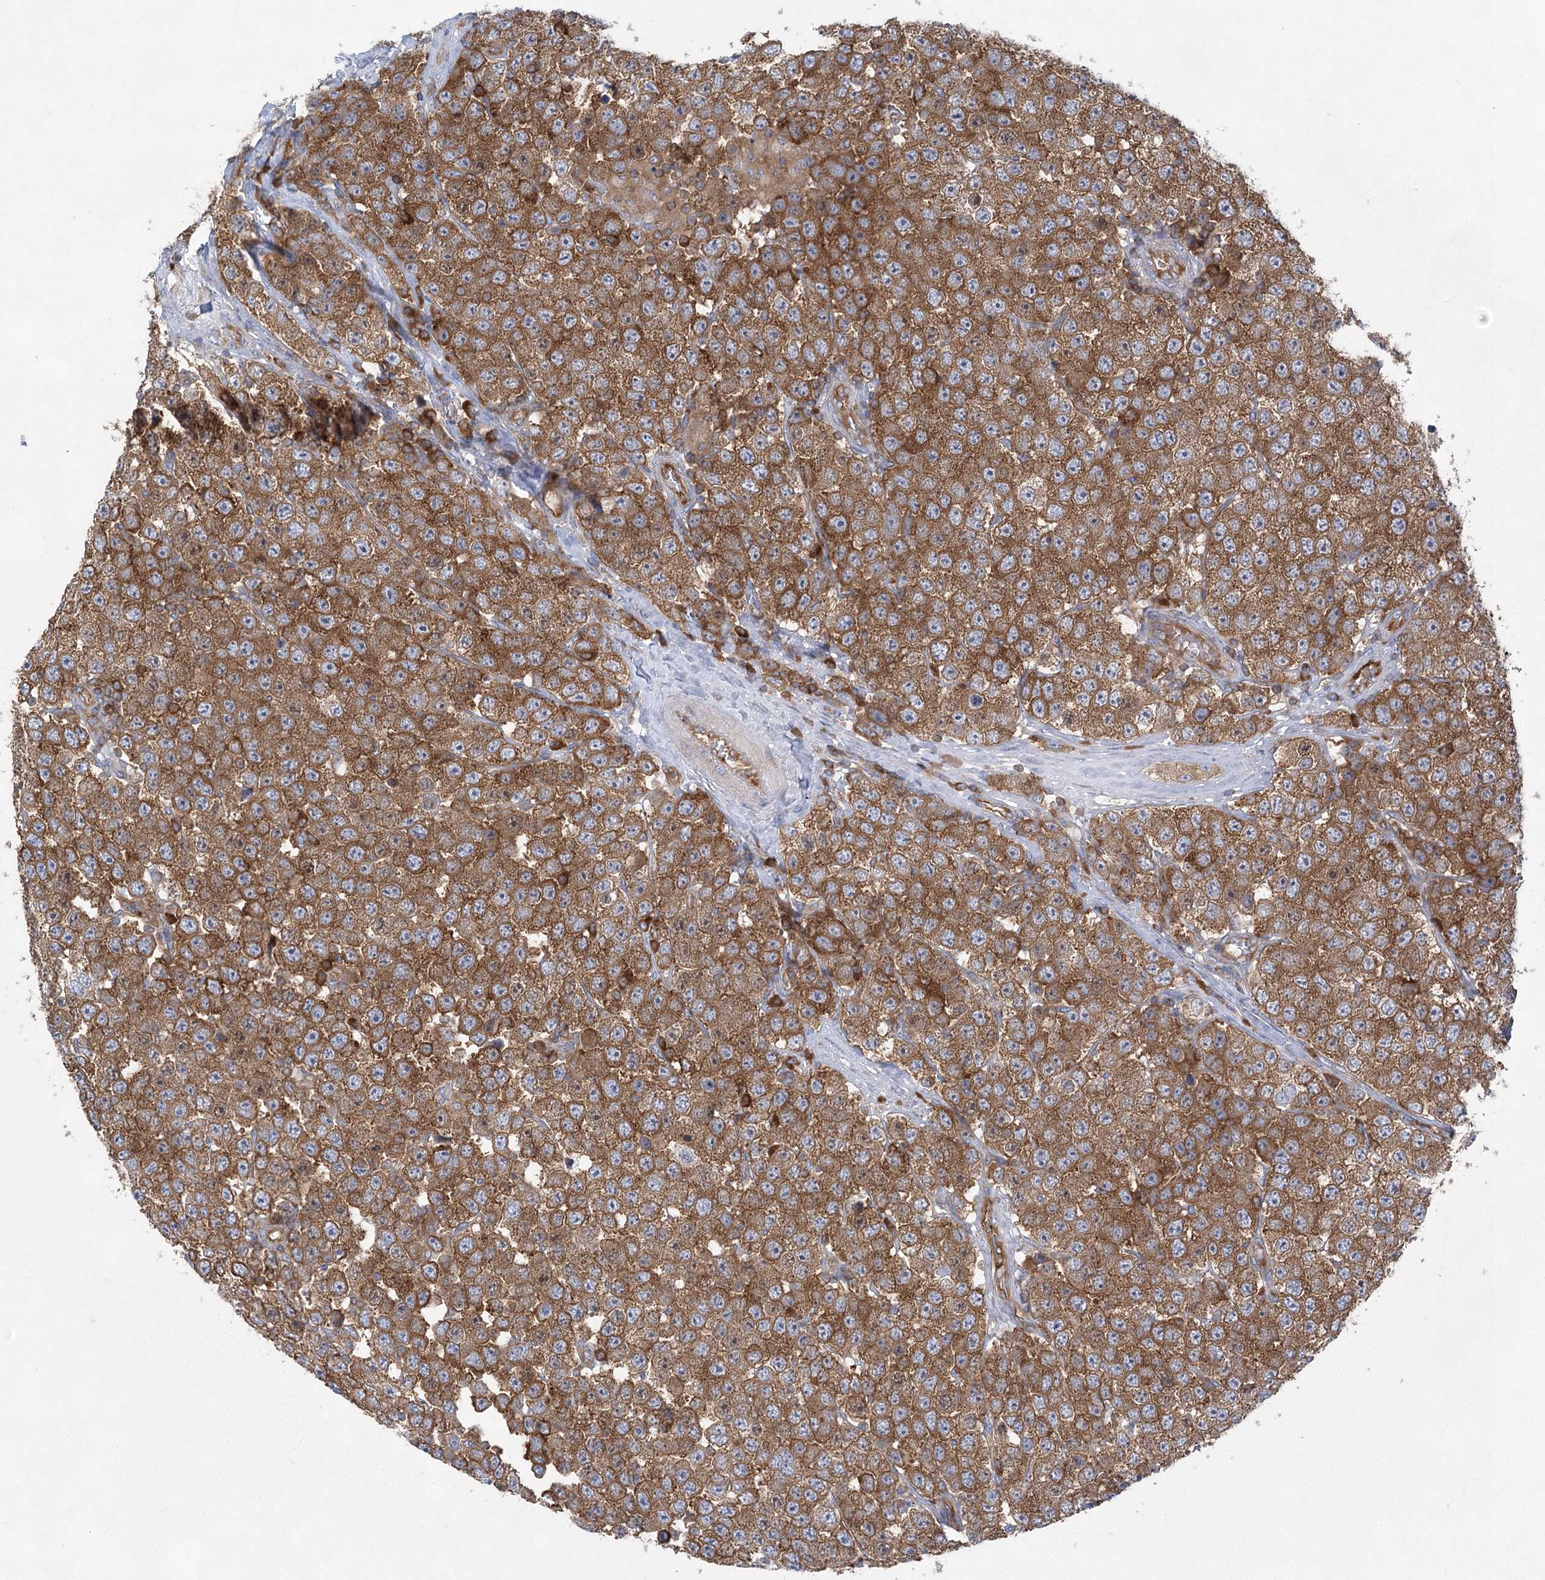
{"staining": {"intensity": "strong", "quantity": ">75%", "location": "cytoplasmic/membranous"}, "tissue": "testis cancer", "cell_type": "Tumor cells", "image_type": "cancer", "snomed": [{"axis": "morphology", "description": "Seminoma, NOS"}, {"axis": "topography", "description": "Testis"}], "caption": "Brown immunohistochemical staining in human testis cancer demonstrates strong cytoplasmic/membranous expression in about >75% of tumor cells.", "gene": "EIF3A", "patient": {"sex": "male", "age": 28}}